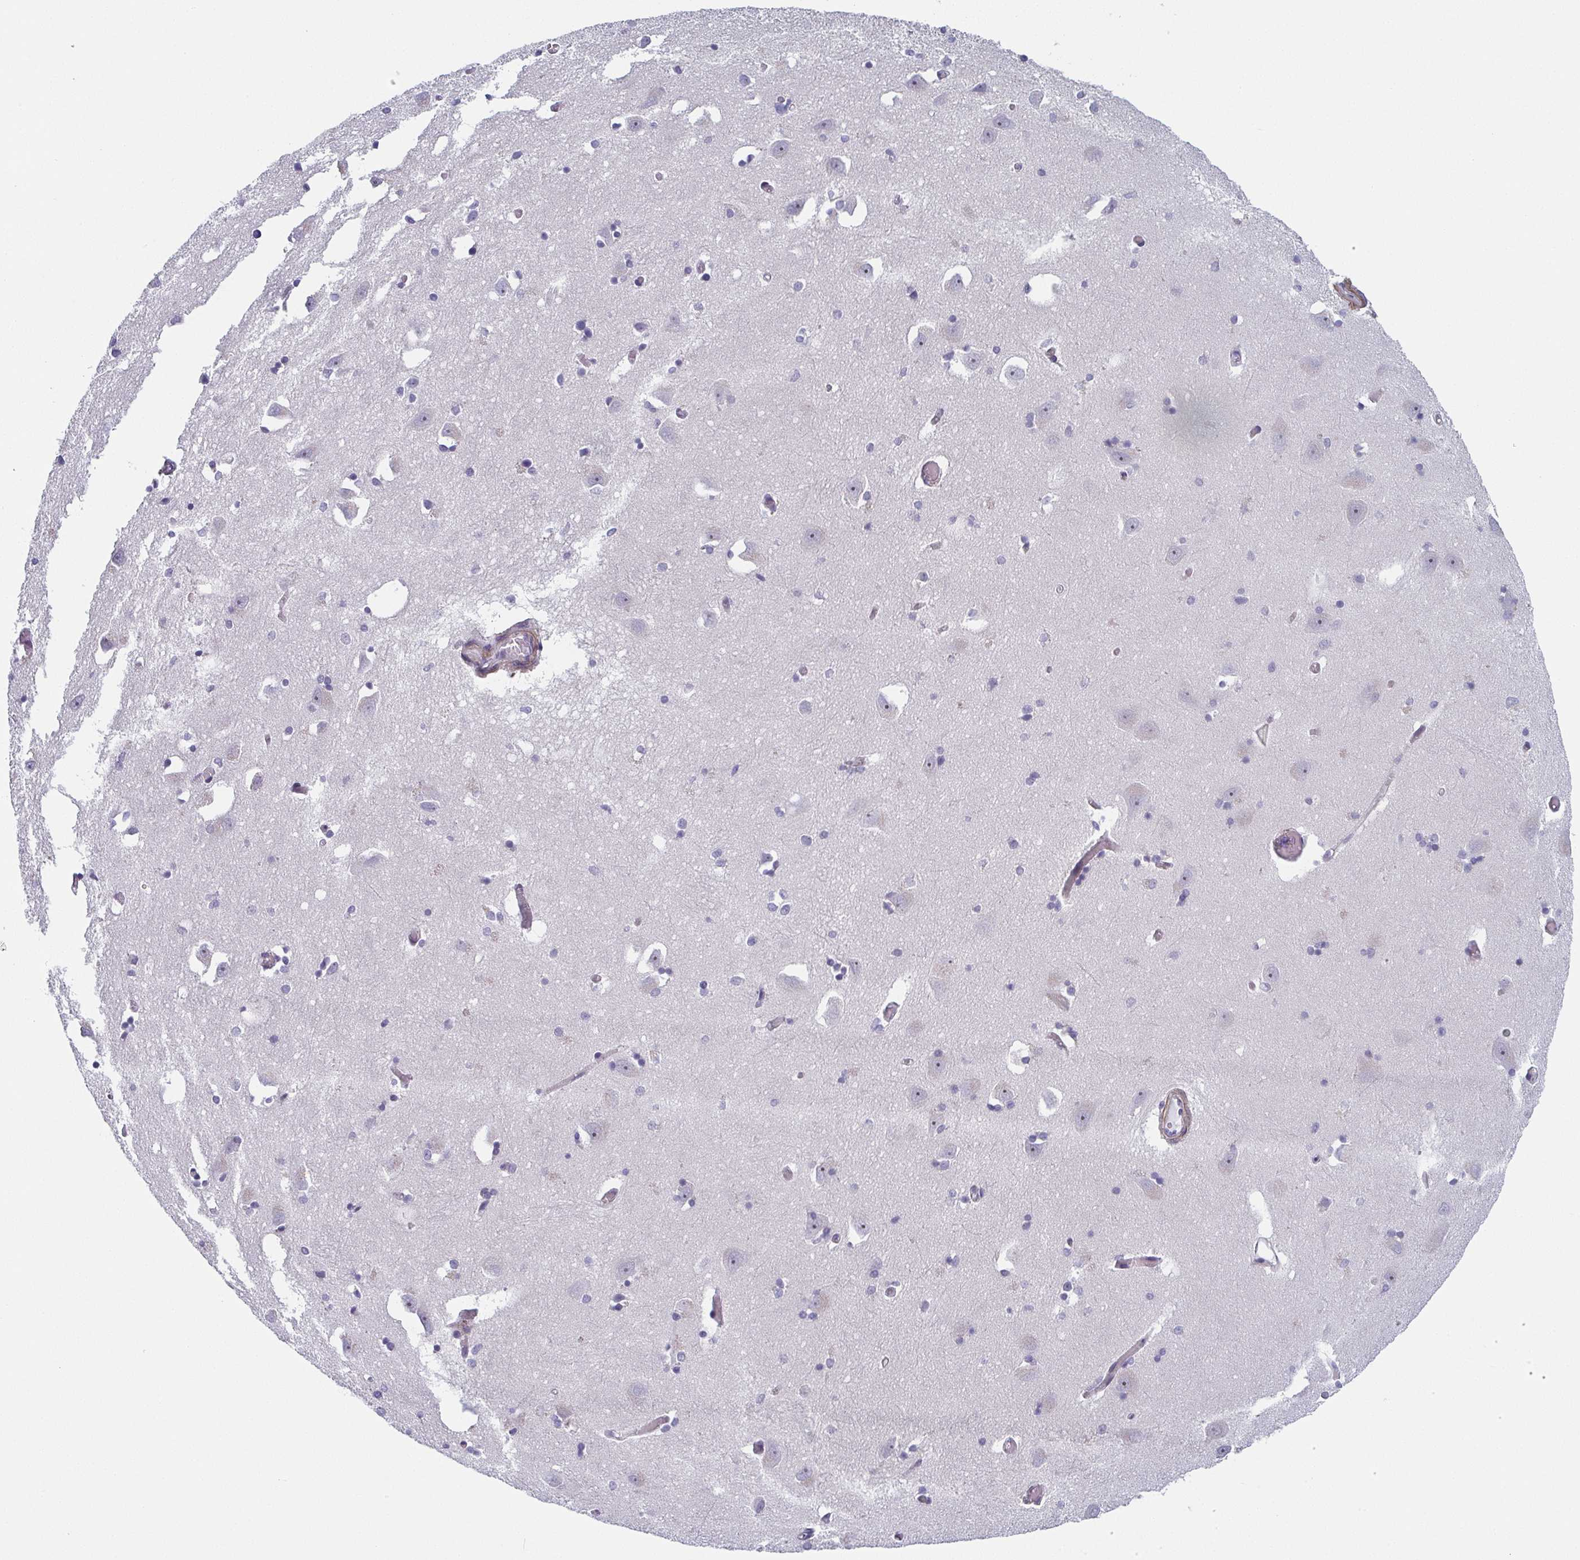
{"staining": {"intensity": "negative", "quantity": "none", "location": "none"}, "tissue": "caudate", "cell_type": "Glial cells", "image_type": "normal", "snomed": [{"axis": "morphology", "description": "Normal tissue, NOS"}, {"axis": "topography", "description": "Lateral ventricle wall"}, {"axis": "topography", "description": "Hippocampus"}], "caption": "The image shows no significant staining in glial cells of caudate.", "gene": "EXOSC7", "patient": {"sex": "female", "age": 63}}